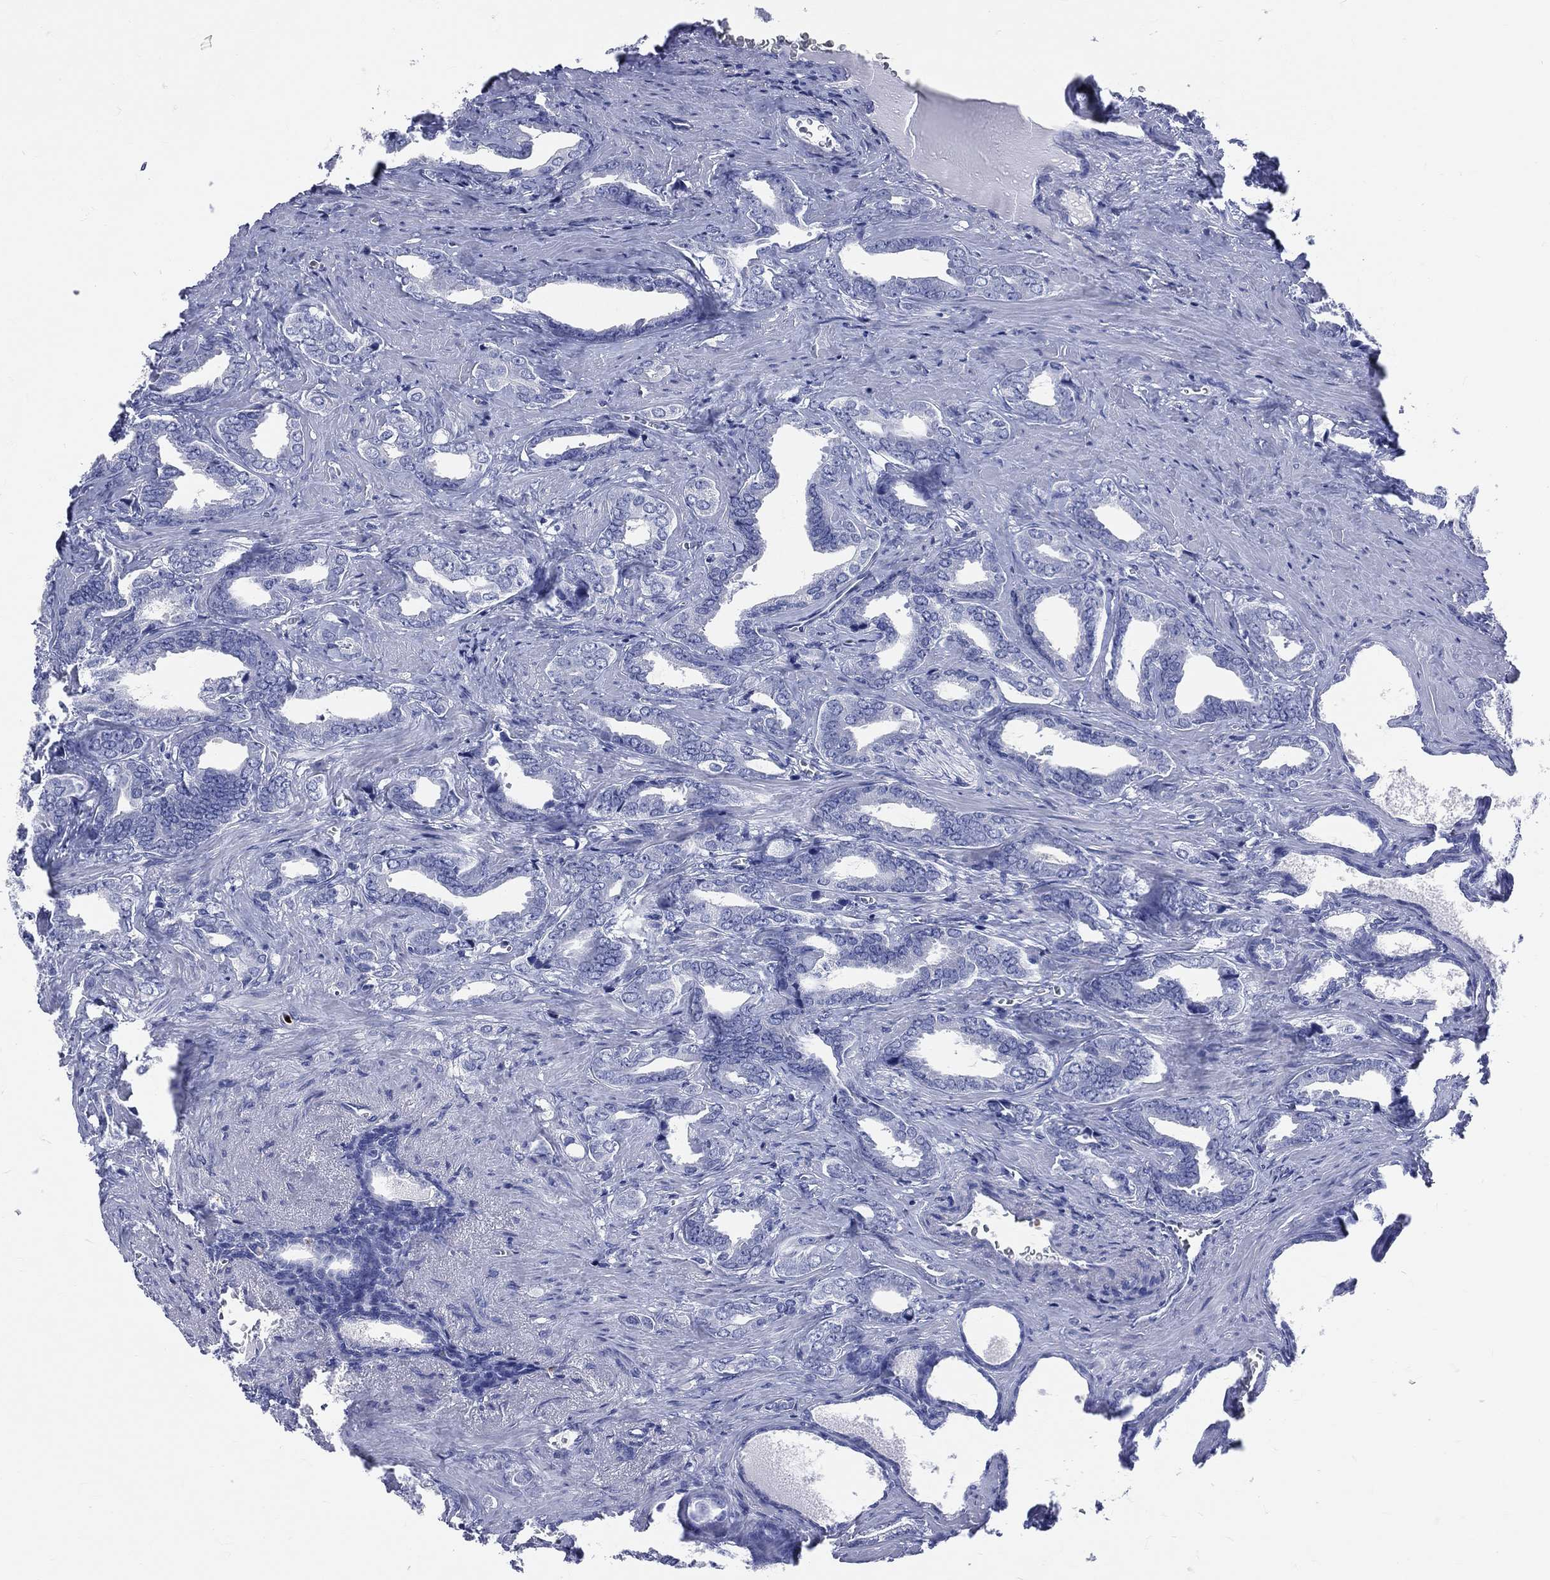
{"staining": {"intensity": "negative", "quantity": "none", "location": "none"}, "tissue": "prostate cancer", "cell_type": "Tumor cells", "image_type": "cancer", "snomed": [{"axis": "morphology", "description": "Adenocarcinoma, NOS"}, {"axis": "topography", "description": "Prostate"}], "caption": "There is no significant expression in tumor cells of prostate adenocarcinoma.", "gene": "PGLYRP1", "patient": {"sex": "male", "age": 66}}